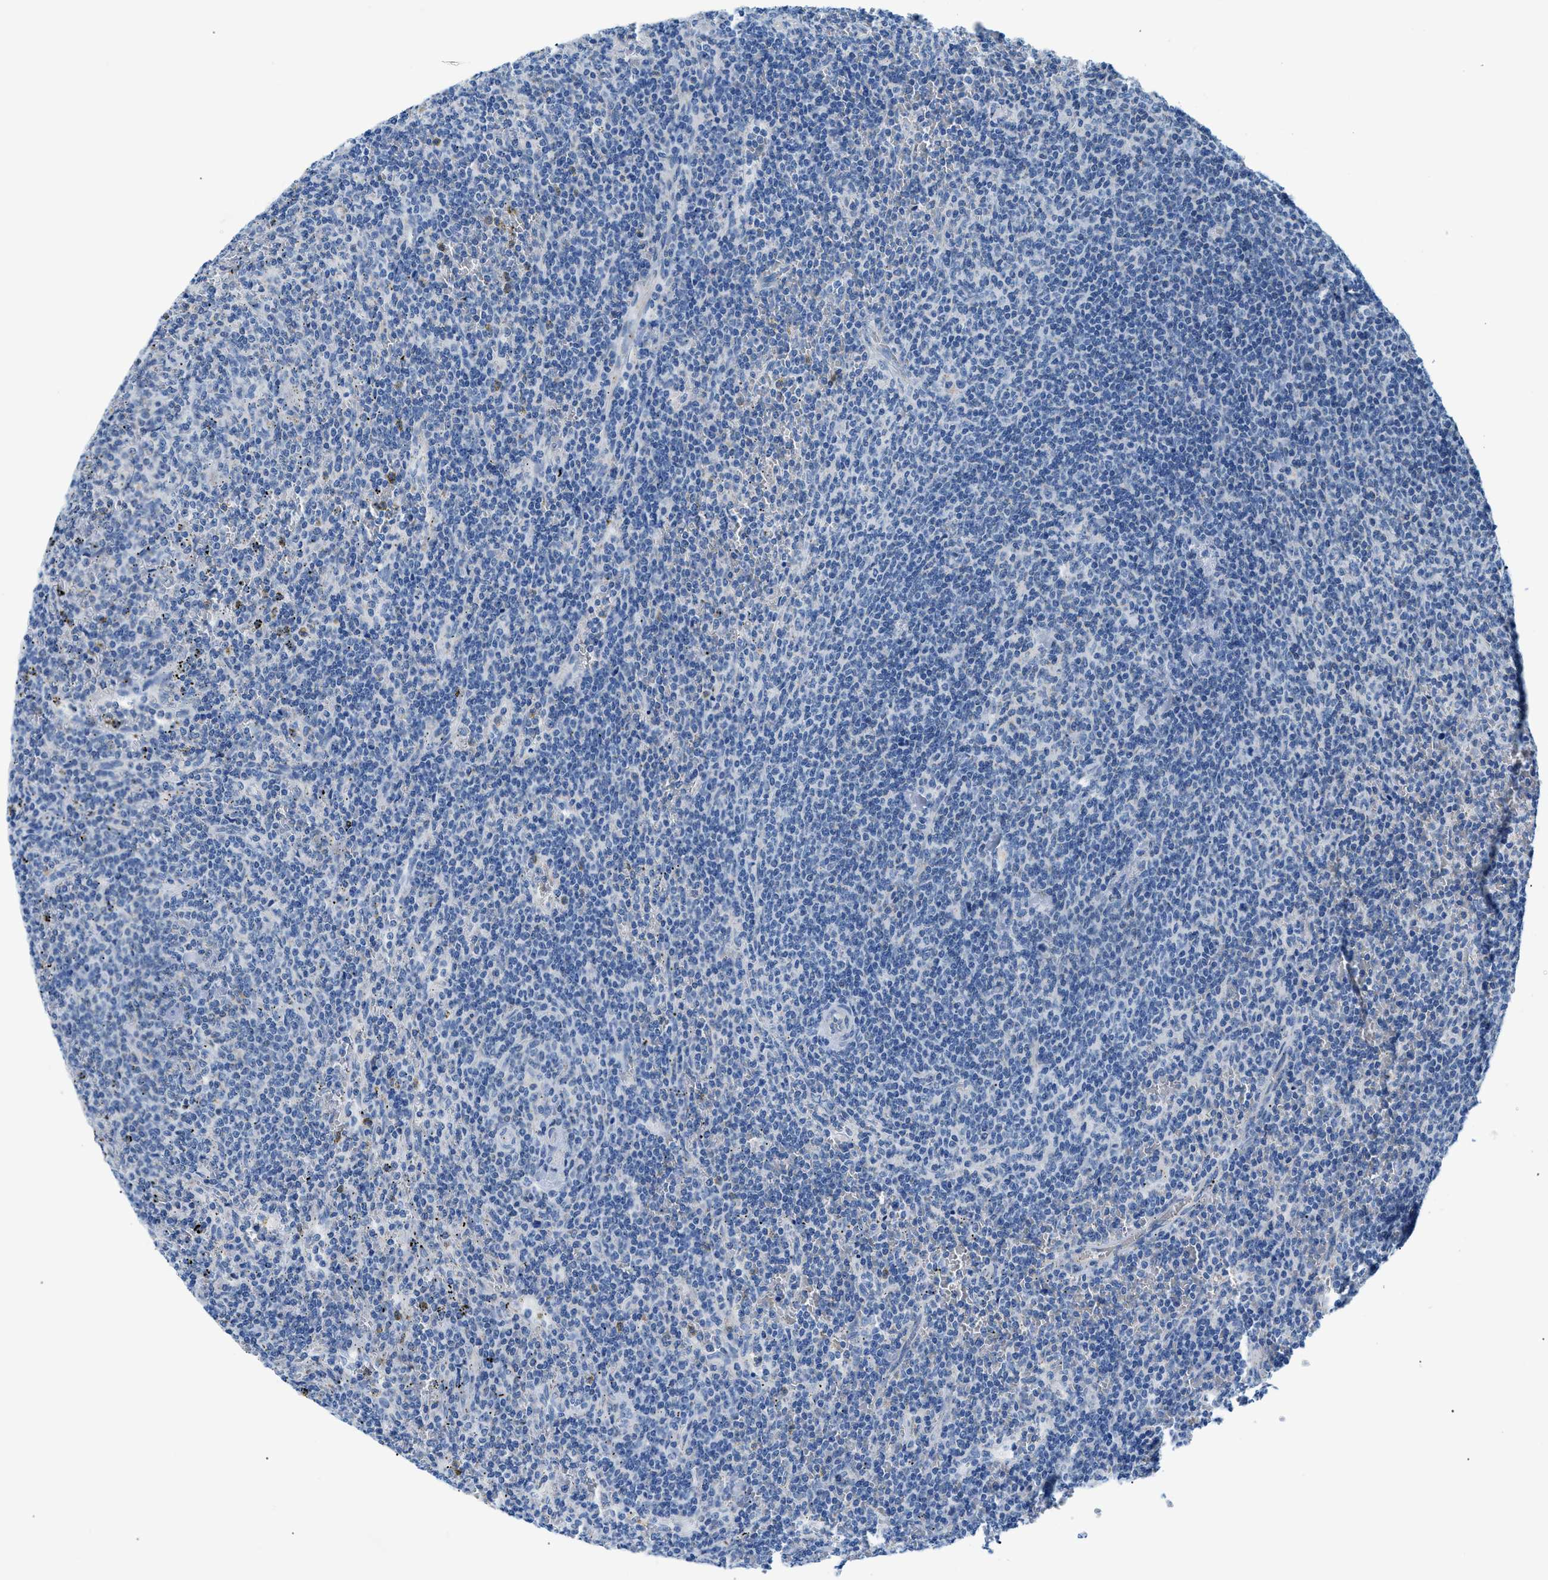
{"staining": {"intensity": "negative", "quantity": "none", "location": "none"}, "tissue": "lymphoma", "cell_type": "Tumor cells", "image_type": "cancer", "snomed": [{"axis": "morphology", "description": "Malignant lymphoma, non-Hodgkin's type, Low grade"}, {"axis": "topography", "description": "Spleen"}], "caption": "A photomicrograph of lymphoma stained for a protein exhibits no brown staining in tumor cells.", "gene": "FDCSP", "patient": {"sex": "female", "age": 50}}